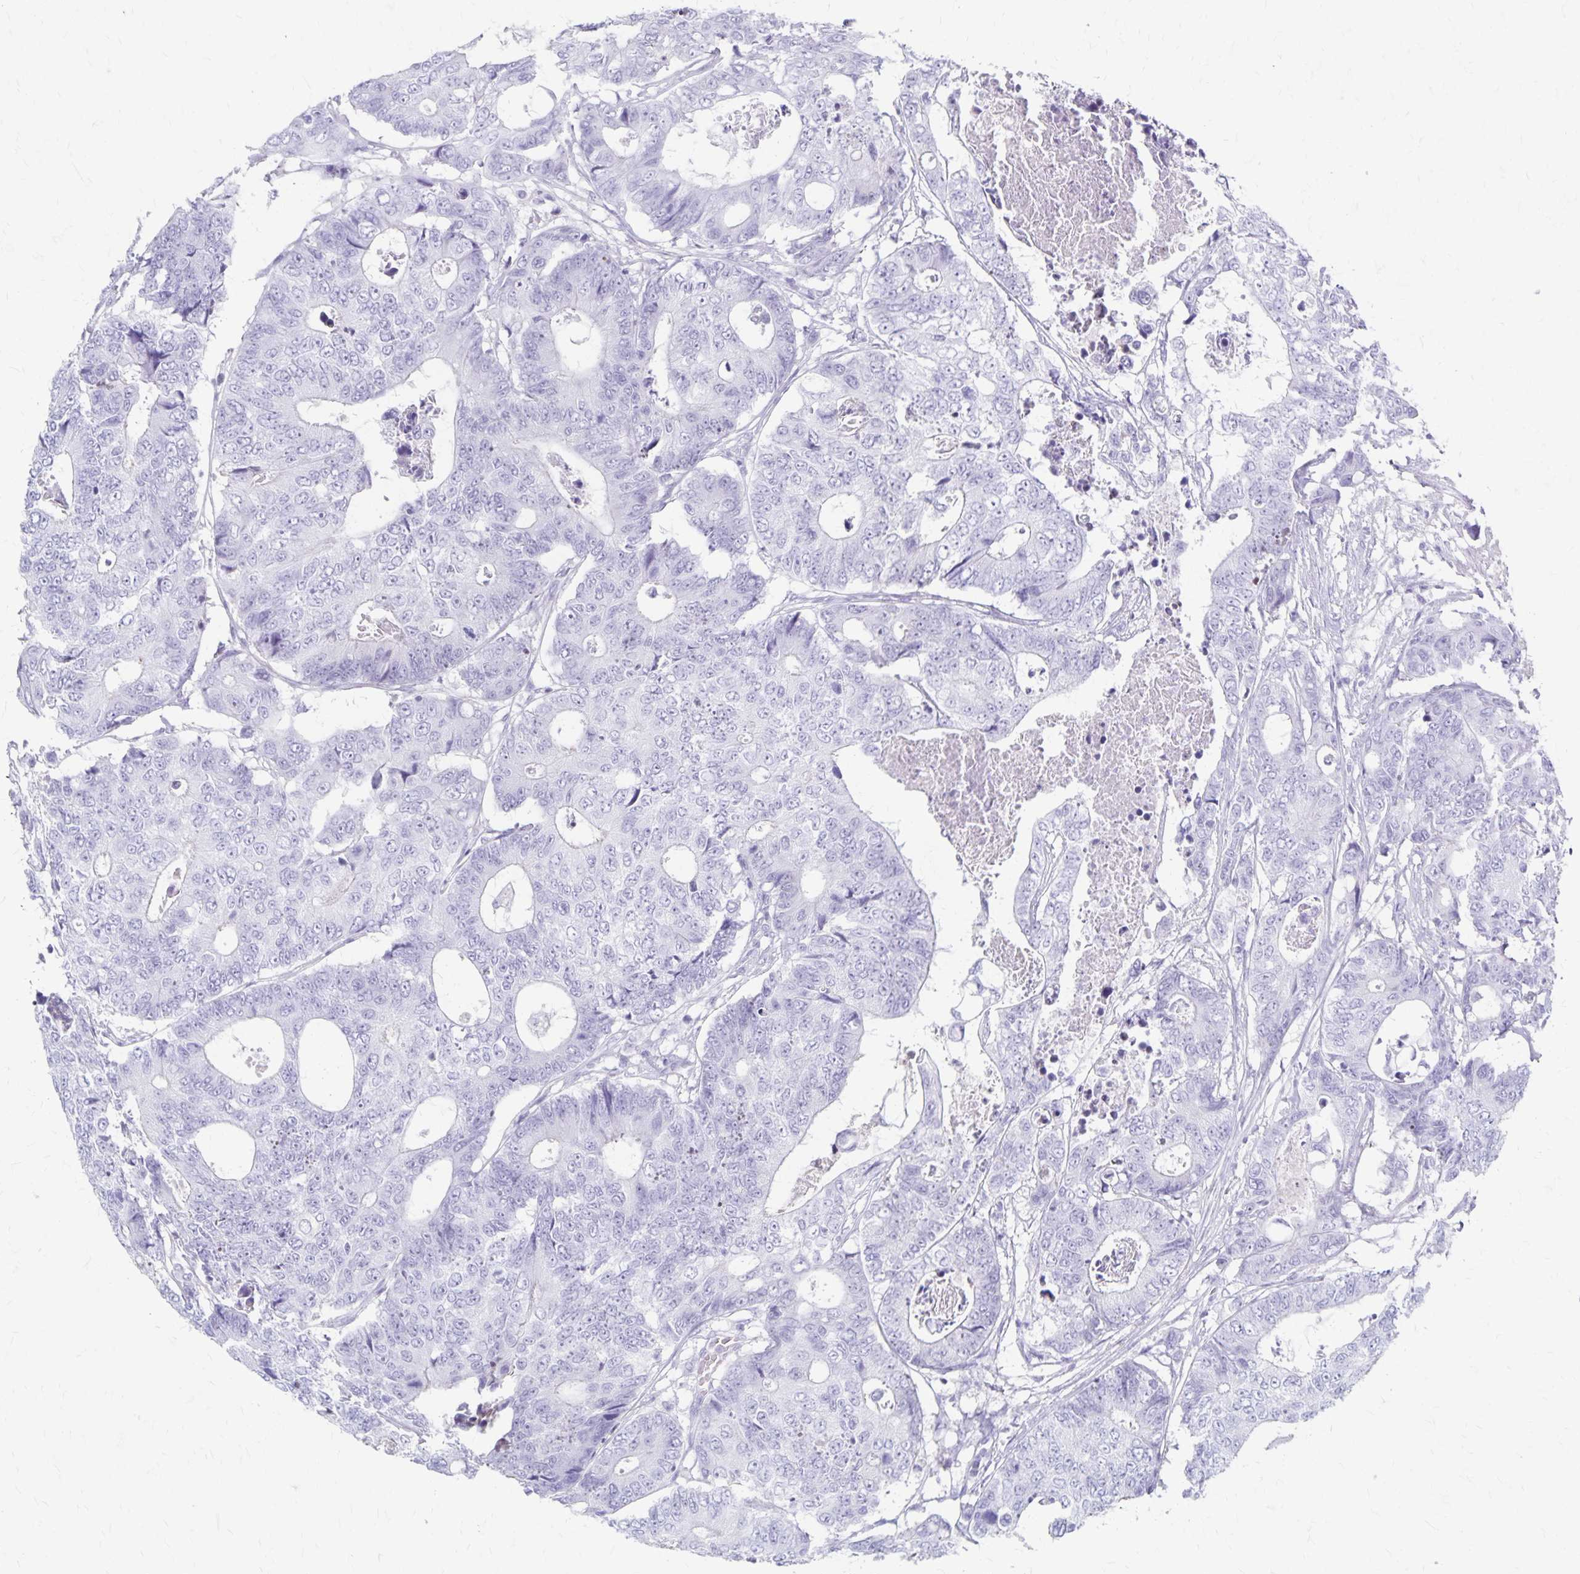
{"staining": {"intensity": "negative", "quantity": "none", "location": "none"}, "tissue": "colorectal cancer", "cell_type": "Tumor cells", "image_type": "cancer", "snomed": [{"axis": "morphology", "description": "Adenocarcinoma, NOS"}, {"axis": "topography", "description": "Colon"}], "caption": "The photomicrograph exhibits no staining of tumor cells in colorectal cancer (adenocarcinoma).", "gene": "GPBAR1", "patient": {"sex": "female", "age": 48}}